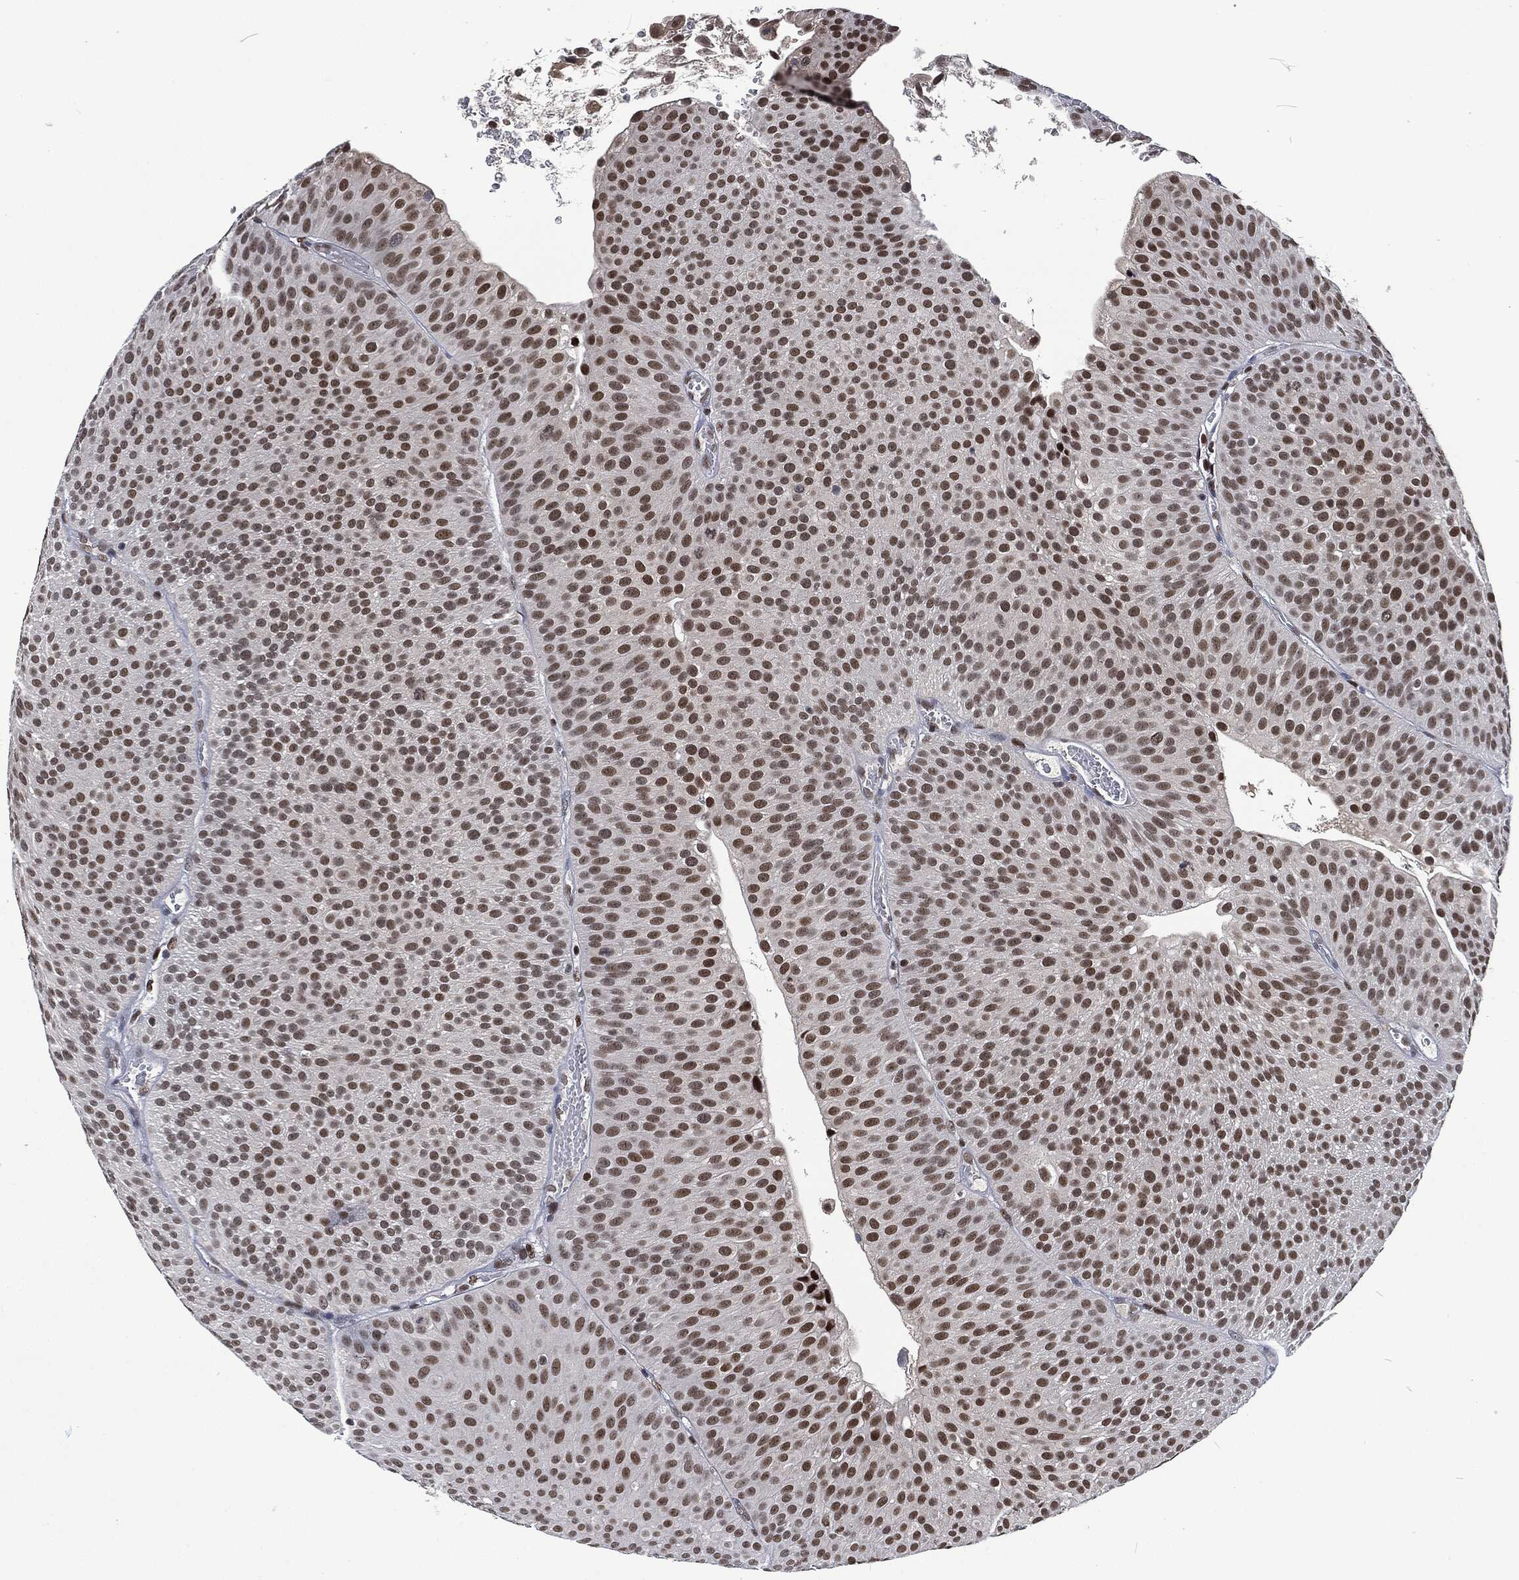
{"staining": {"intensity": "strong", "quantity": "25%-75%", "location": "nuclear"}, "tissue": "urothelial cancer", "cell_type": "Tumor cells", "image_type": "cancer", "snomed": [{"axis": "morphology", "description": "Urothelial carcinoma, Low grade"}, {"axis": "topography", "description": "Urinary bladder"}], "caption": "About 25%-75% of tumor cells in urothelial cancer display strong nuclear protein staining as visualized by brown immunohistochemical staining.", "gene": "DCPS", "patient": {"sex": "male", "age": 65}}